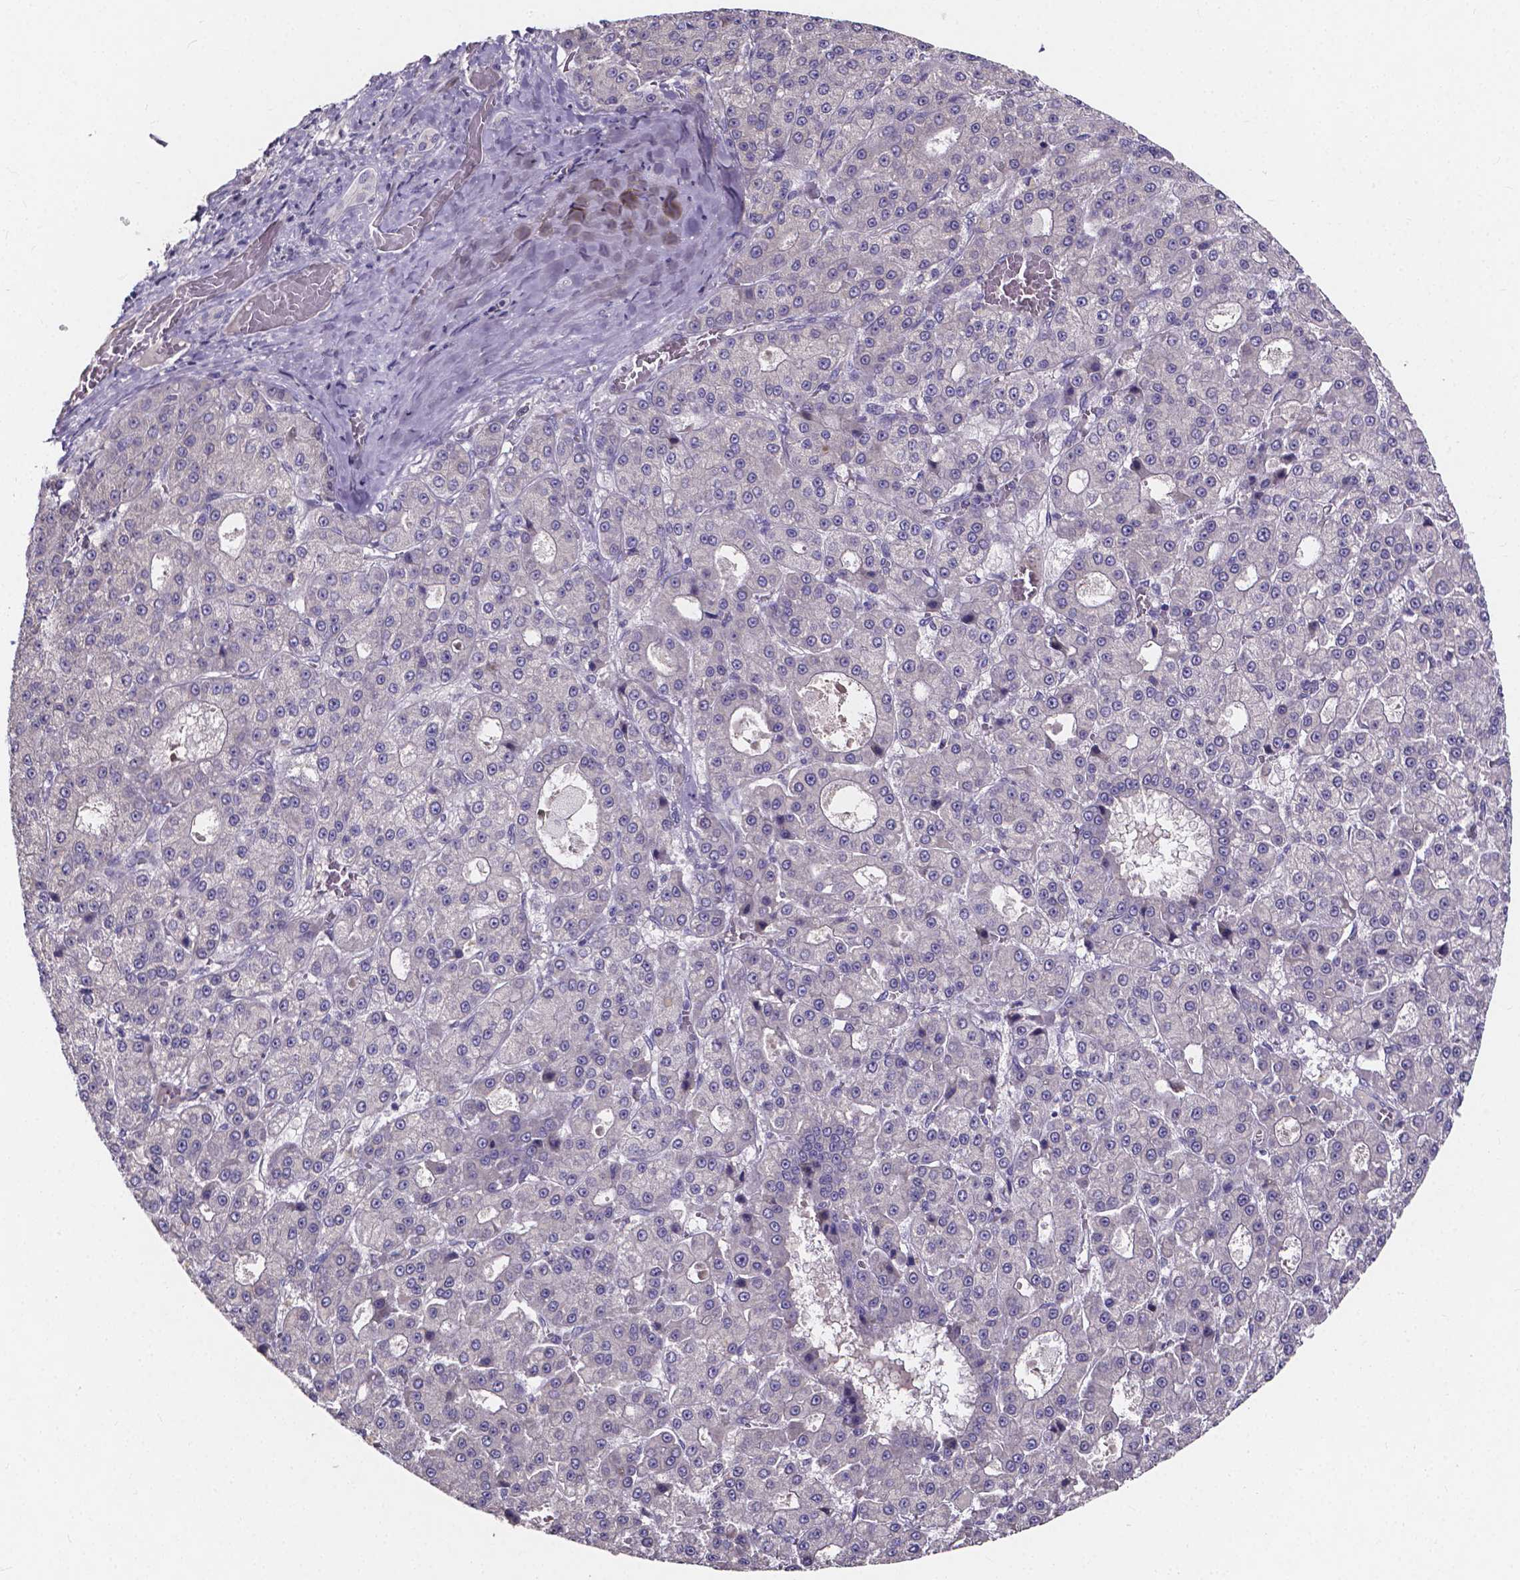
{"staining": {"intensity": "negative", "quantity": "none", "location": "none"}, "tissue": "liver cancer", "cell_type": "Tumor cells", "image_type": "cancer", "snomed": [{"axis": "morphology", "description": "Carcinoma, Hepatocellular, NOS"}, {"axis": "topography", "description": "Liver"}], "caption": "This is an immunohistochemistry image of human liver cancer. There is no positivity in tumor cells.", "gene": "SPOCD1", "patient": {"sex": "male", "age": 70}}